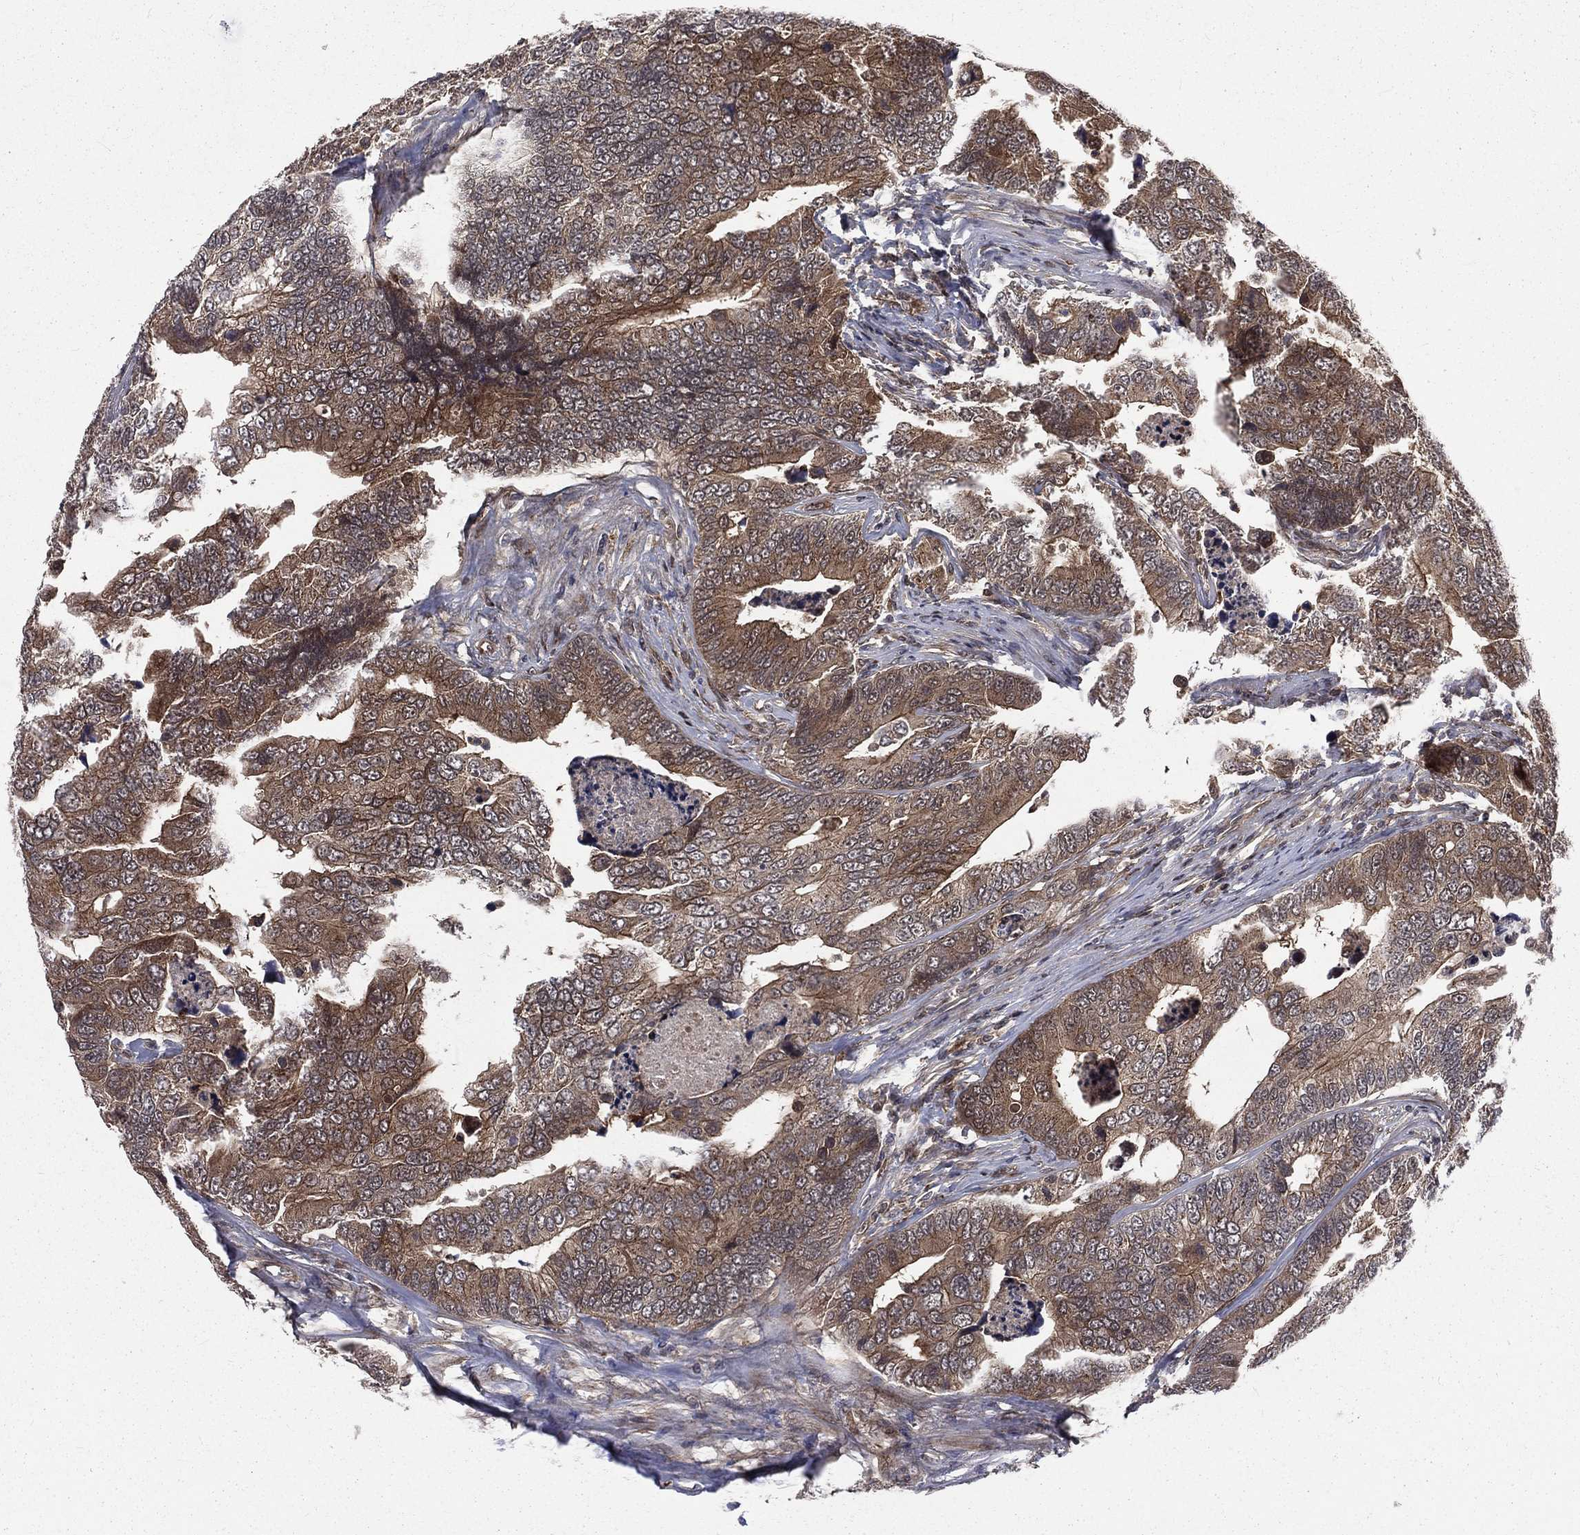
{"staining": {"intensity": "moderate", "quantity": ">75%", "location": "cytoplasmic/membranous"}, "tissue": "colorectal cancer", "cell_type": "Tumor cells", "image_type": "cancer", "snomed": [{"axis": "morphology", "description": "Adenocarcinoma, NOS"}, {"axis": "topography", "description": "Colon"}], "caption": "This is a micrograph of immunohistochemistry (IHC) staining of colorectal cancer, which shows moderate staining in the cytoplasmic/membranous of tumor cells.", "gene": "ARL3", "patient": {"sex": "female", "age": 72}}